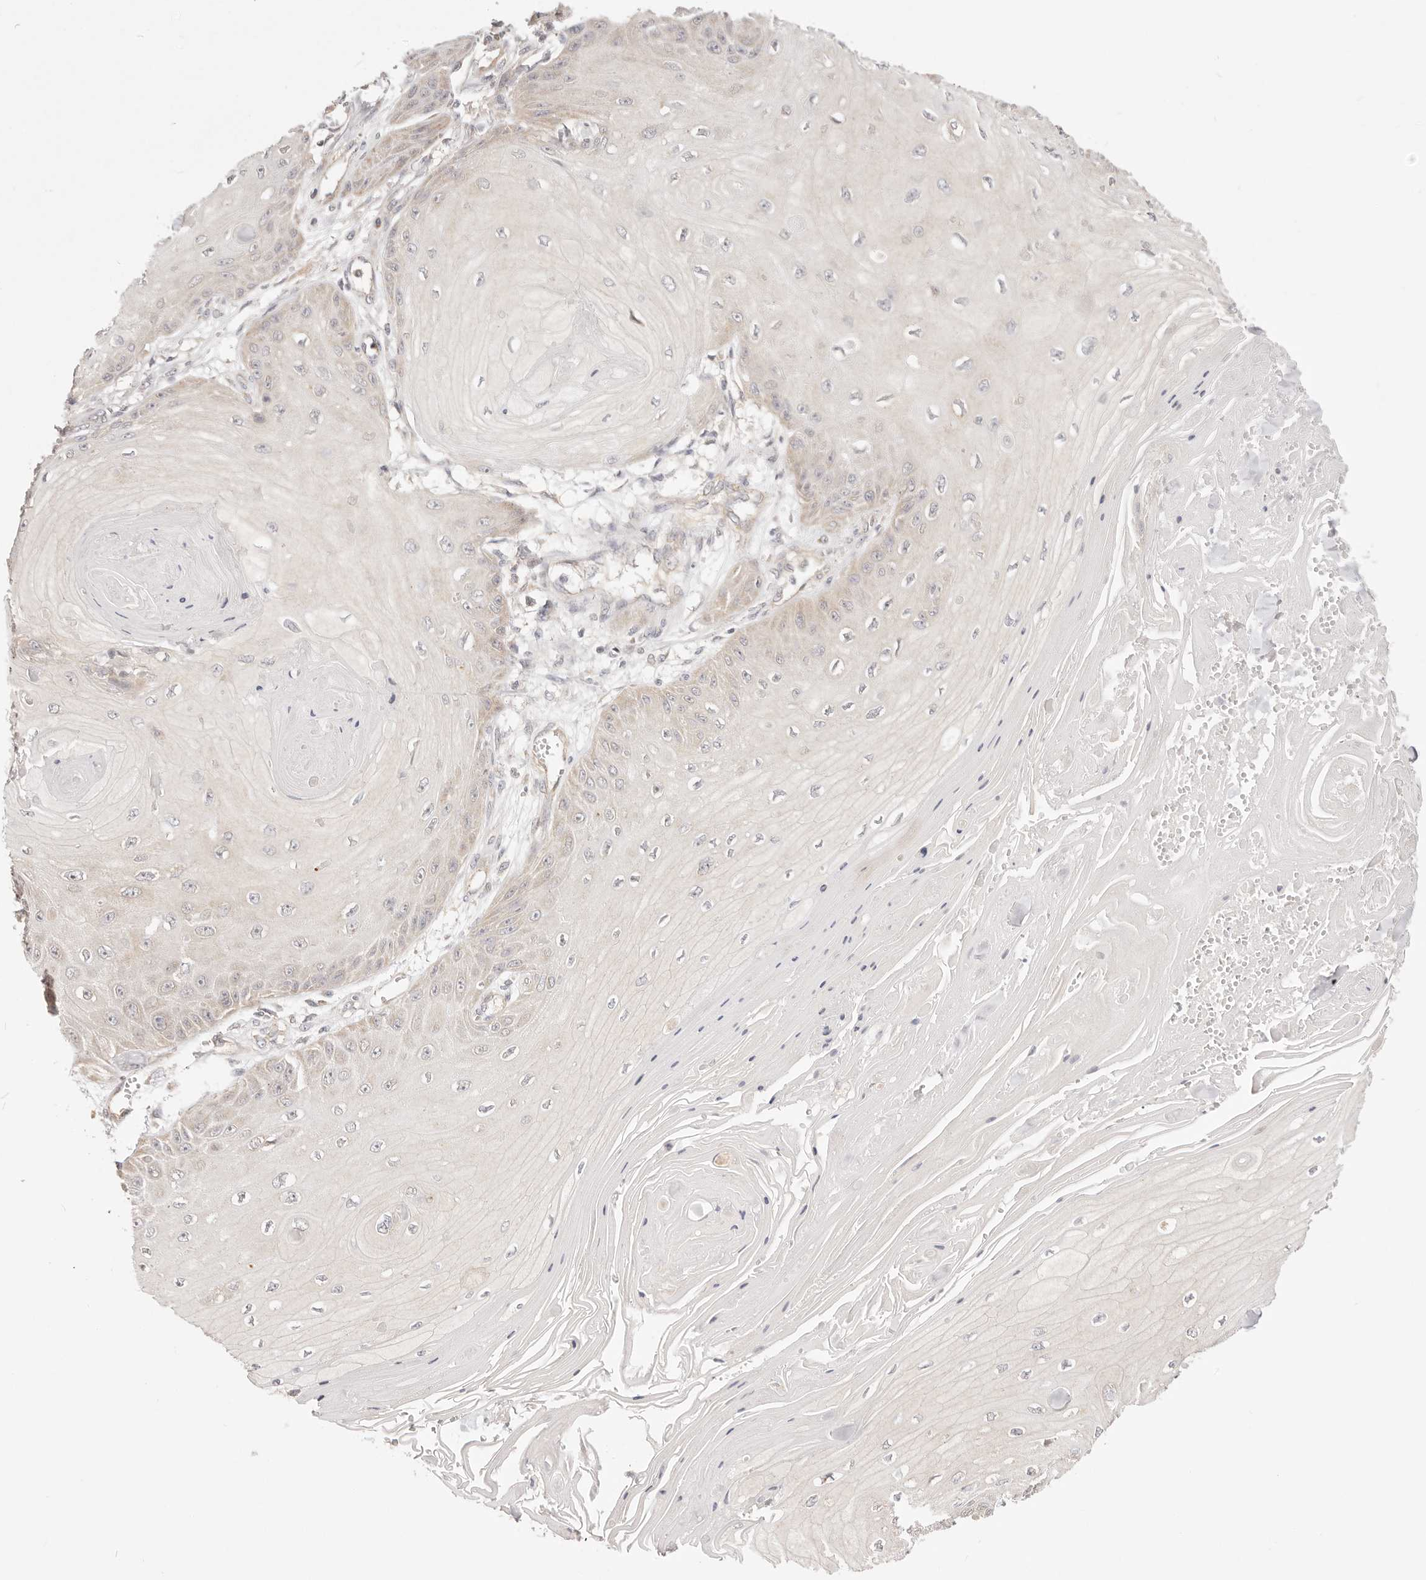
{"staining": {"intensity": "negative", "quantity": "none", "location": "none"}, "tissue": "skin cancer", "cell_type": "Tumor cells", "image_type": "cancer", "snomed": [{"axis": "morphology", "description": "Squamous cell carcinoma, NOS"}, {"axis": "topography", "description": "Skin"}], "caption": "A high-resolution image shows IHC staining of skin cancer, which exhibits no significant staining in tumor cells. (DAB (3,3'-diaminobenzidine) immunohistochemistry (IHC), high magnification).", "gene": "KCMF1", "patient": {"sex": "male", "age": 74}}